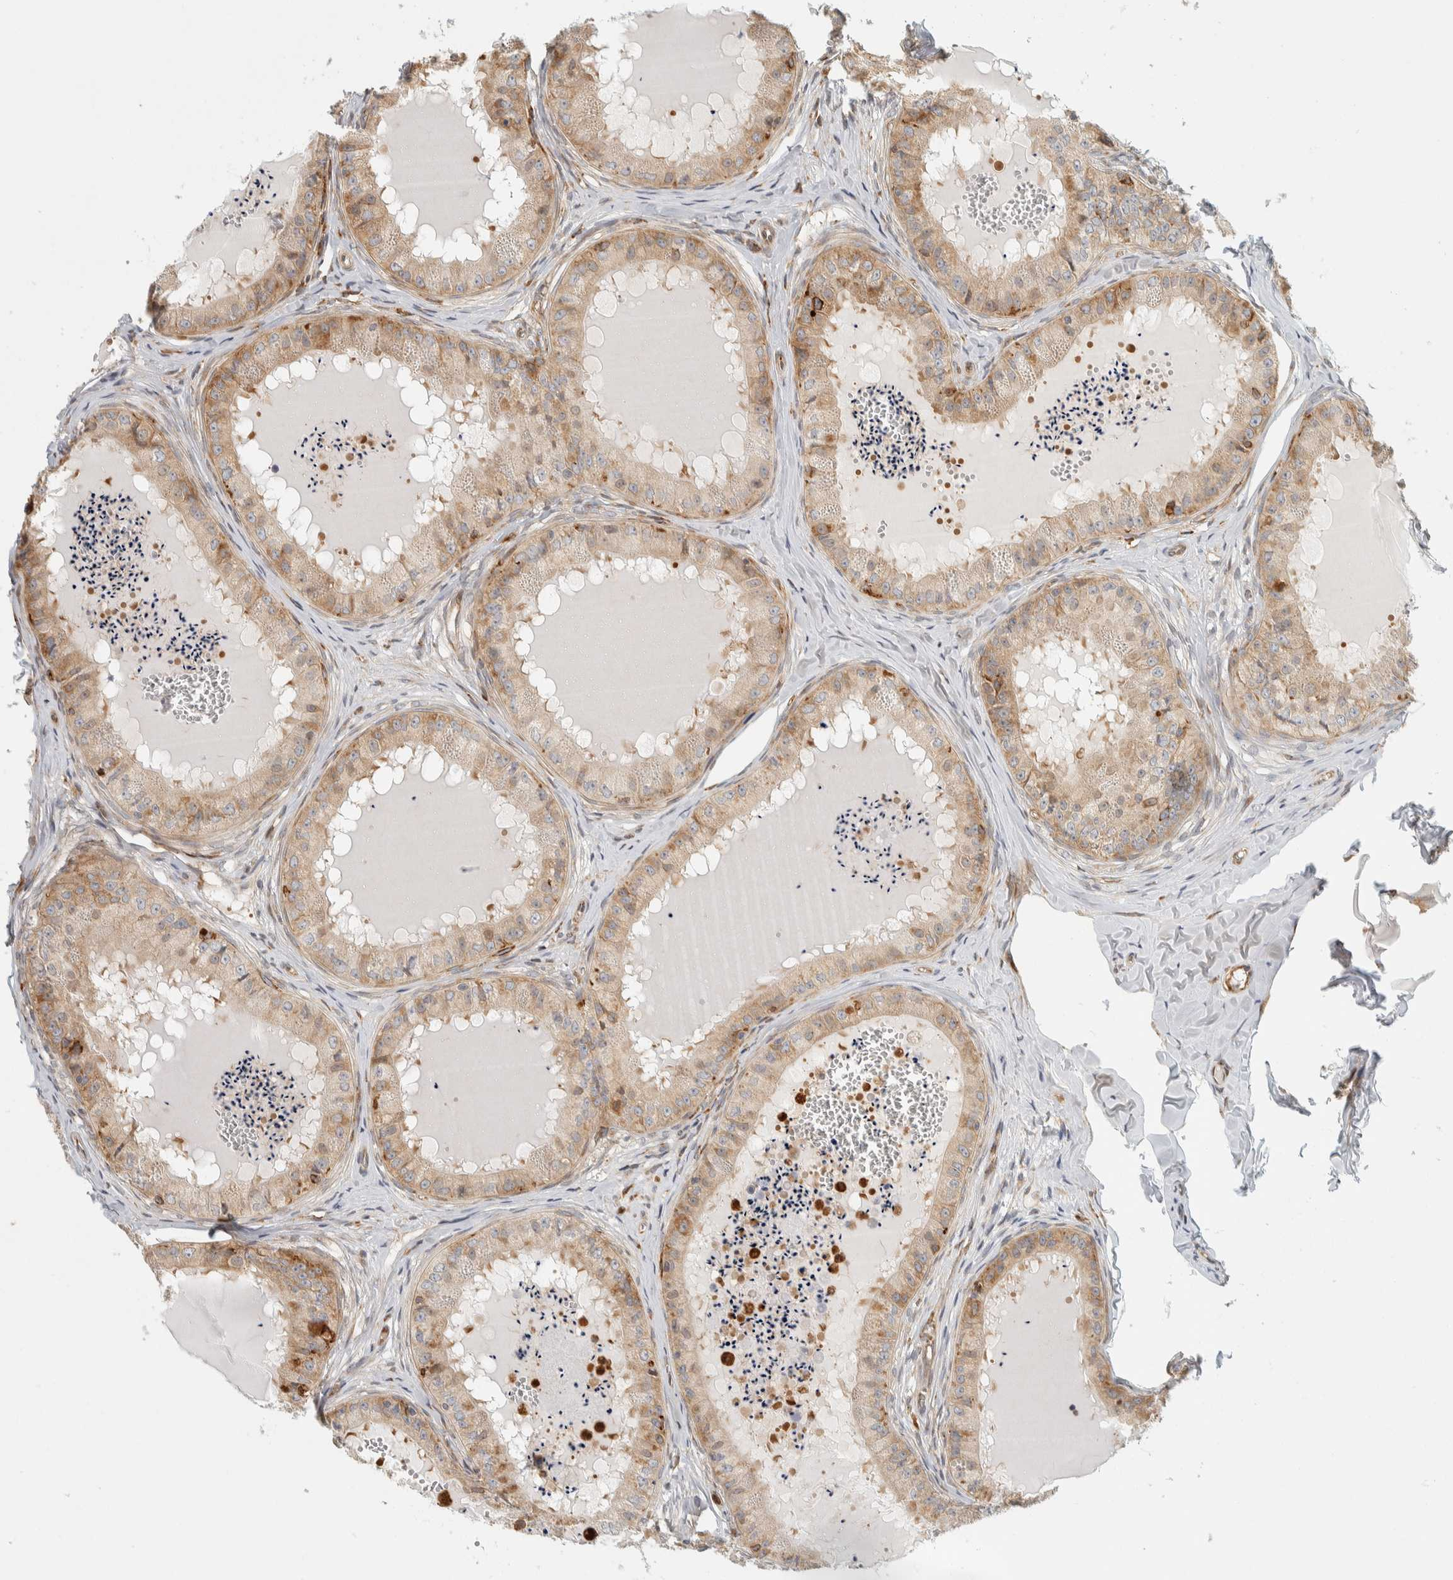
{"staining": {"intensity": "weak", "quantity": ">75%", "location": "cytoplasmic/membranous"}, "tissue": "epididymis", "cell_type": "Glandular cells", "image_type": "normal", "snomed": [{"axis": "morphology", "description": "Normal tissue, NOS"}, {"axis": "topography", "description": "Epididymis"}], "caption": "Brown immunohistochemical staining in benign human epididymis reveals weak cytoplasmic/membranous expression in approximately >75% of glandular cells. (brown staining indicates protein expression, while blue staining denotes nuclei).", "gene": "LLGL2", "patient": {"sex": "male", "age": 31}}